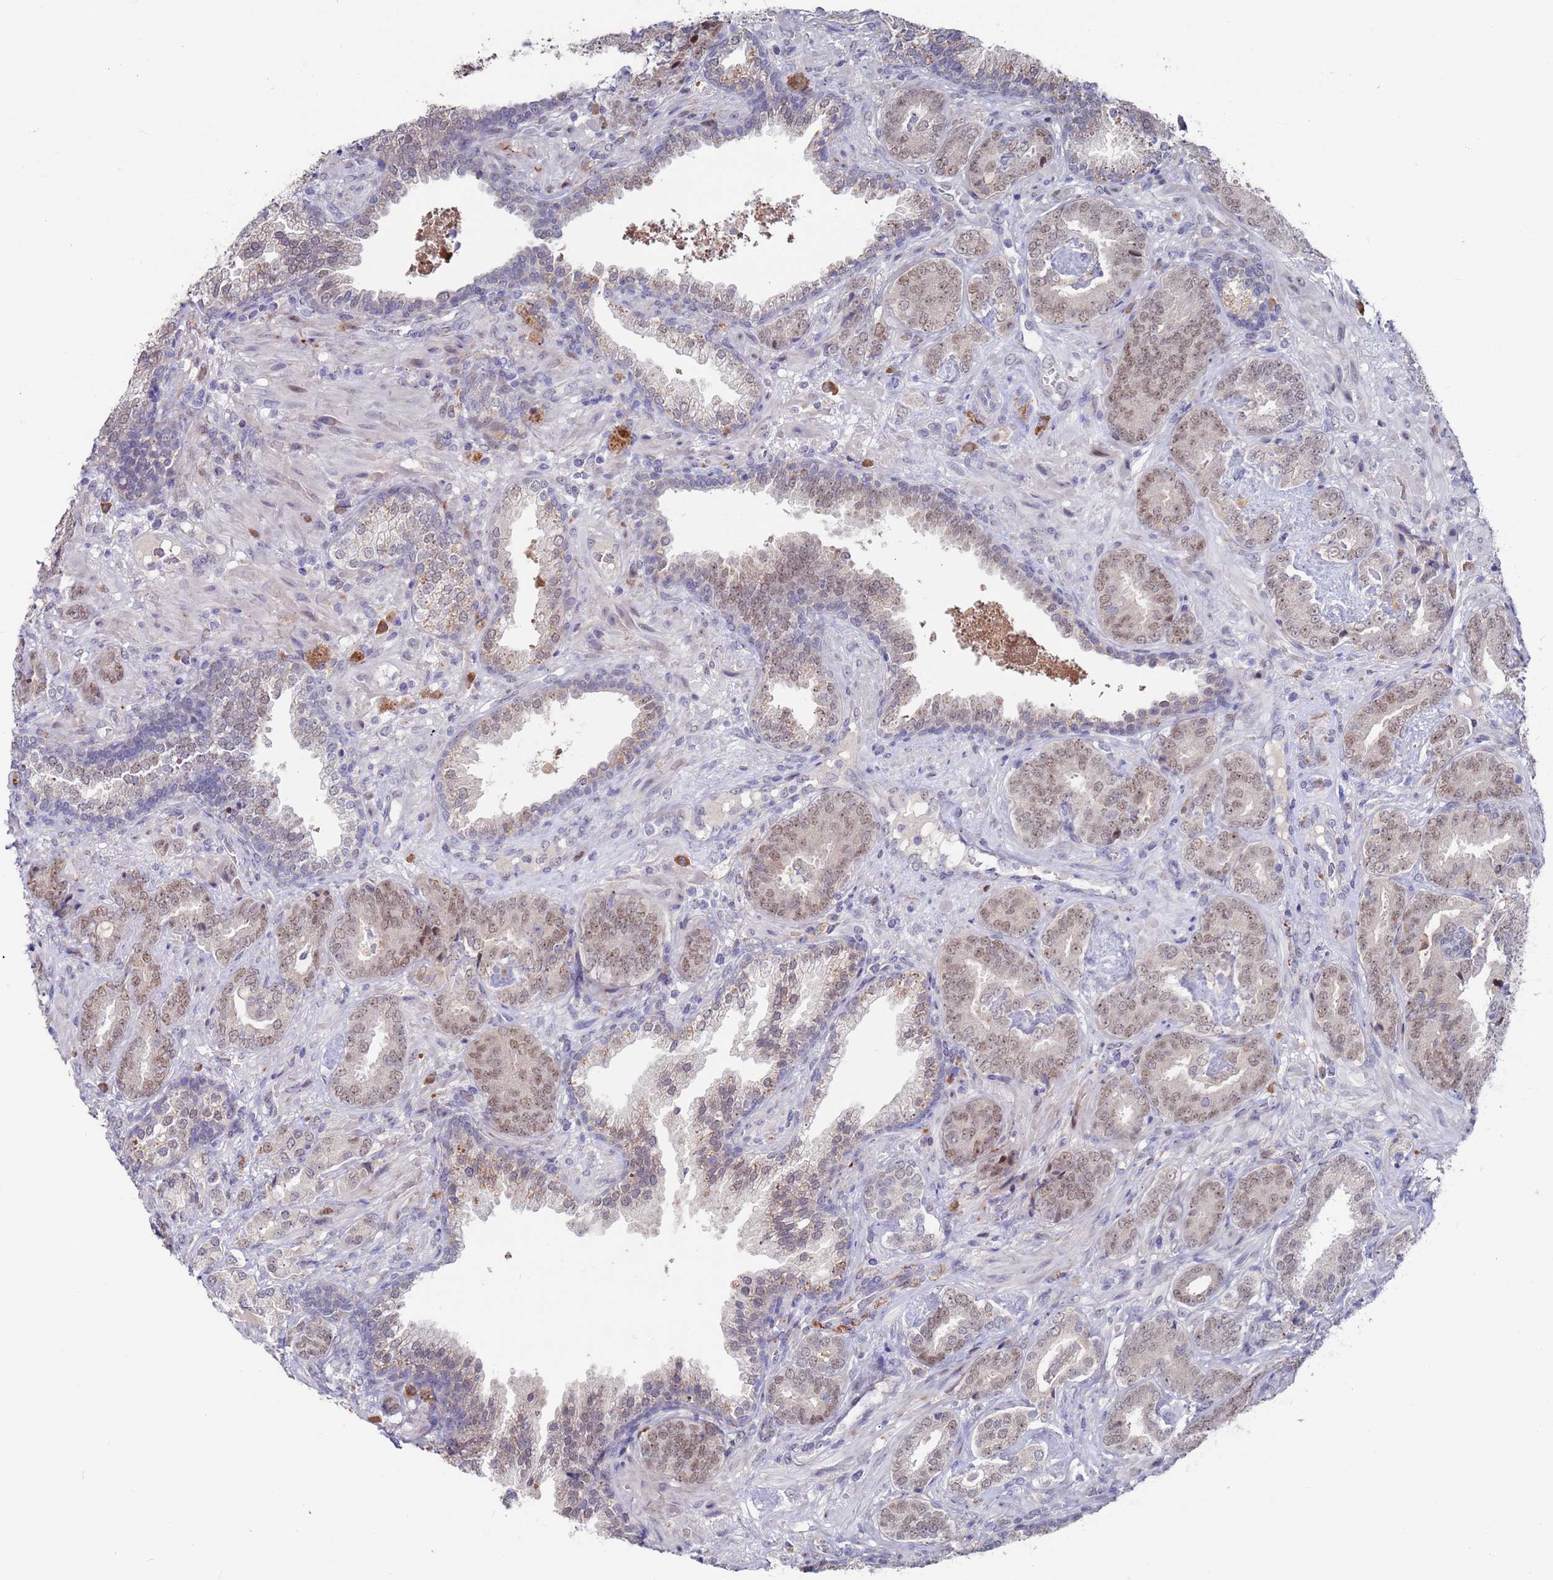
{"staining": {"intensity": "weak", "quantity": "25%-75%", "location": "nuclear"}, "tissue": "prostate cancer", "cell_type": "Tumor cells", "image_type": "cancer", "snomed": [{"axis": "morphology", "description": "Adenocarcinoma, High grade"}, {"axis": "topography", "description": "Prostate"}], "caption": "About 25%-75% of tumor cells in human prostate adenocarcinoma (high-grade) reveal weak nuclear protein expression as visualized by brown immunohistochemical staining.", "gene": "FBXO27", "patient": {"sex": "male", "age": 71}}